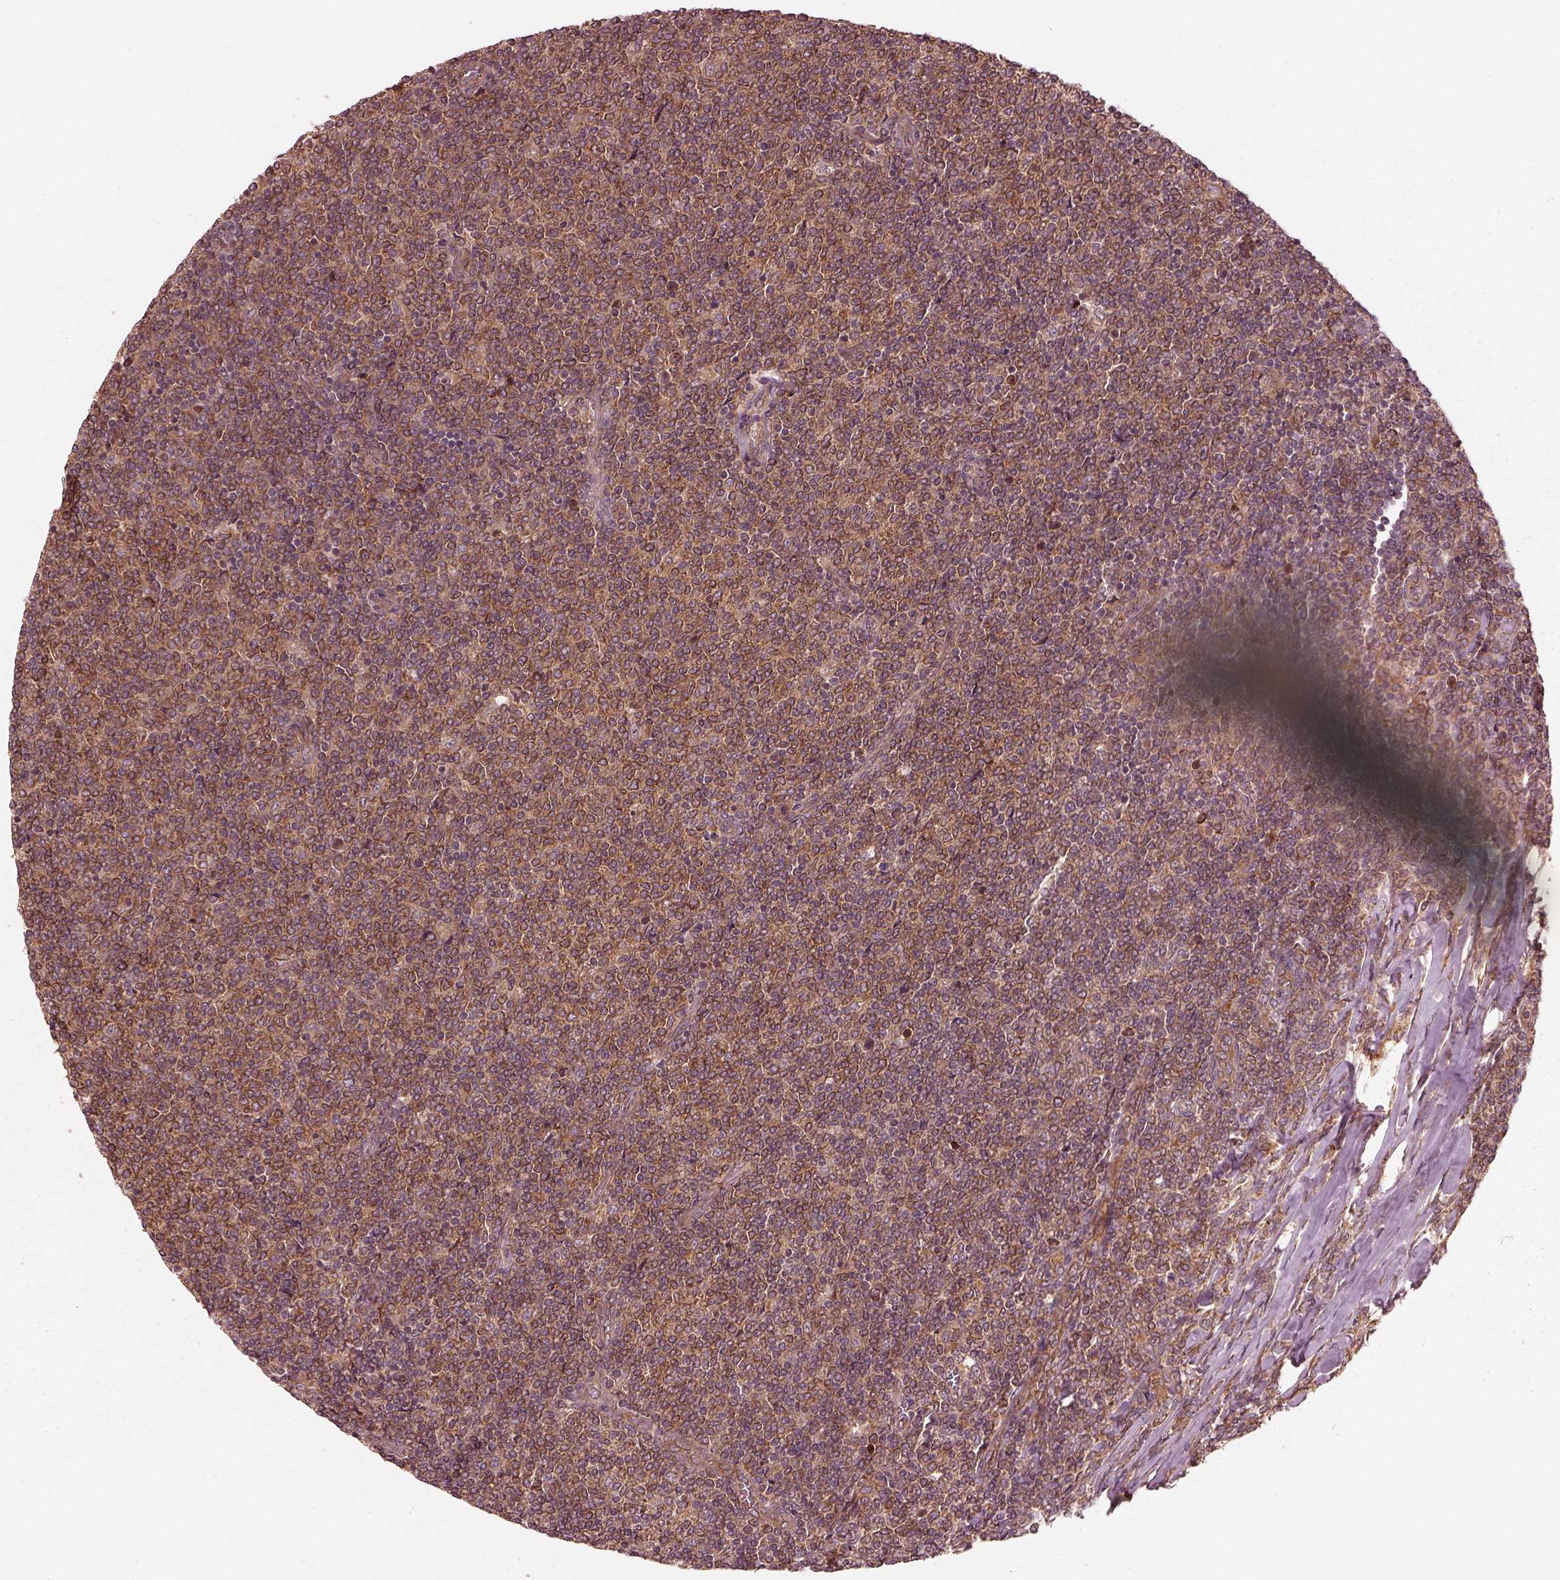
{"staining": {"intensity": "moderate", "quantity": "25%-75%", "location": "cytoplasmic/membranous"}, "tissue": "lymphoma", "cell_type": "Tumor cells", "image_type": "cancer", "snomed": [{"axis": "morphology", "description": "Malignant lymphoma, non-Hodgkin's type, Low grade"}, {"axis": "topography", "description": "Lymph node"}], "caption": "Human low-grade malignant lymphoma, non-Hodgkin's type stained with a brown dye exhibits moderate cytoplasmic/membranous positive positivity in approximately 25%-75% of tumor cells.", "gene": "PIK3R2", "patient": {"sex": "male", "age": 52}}